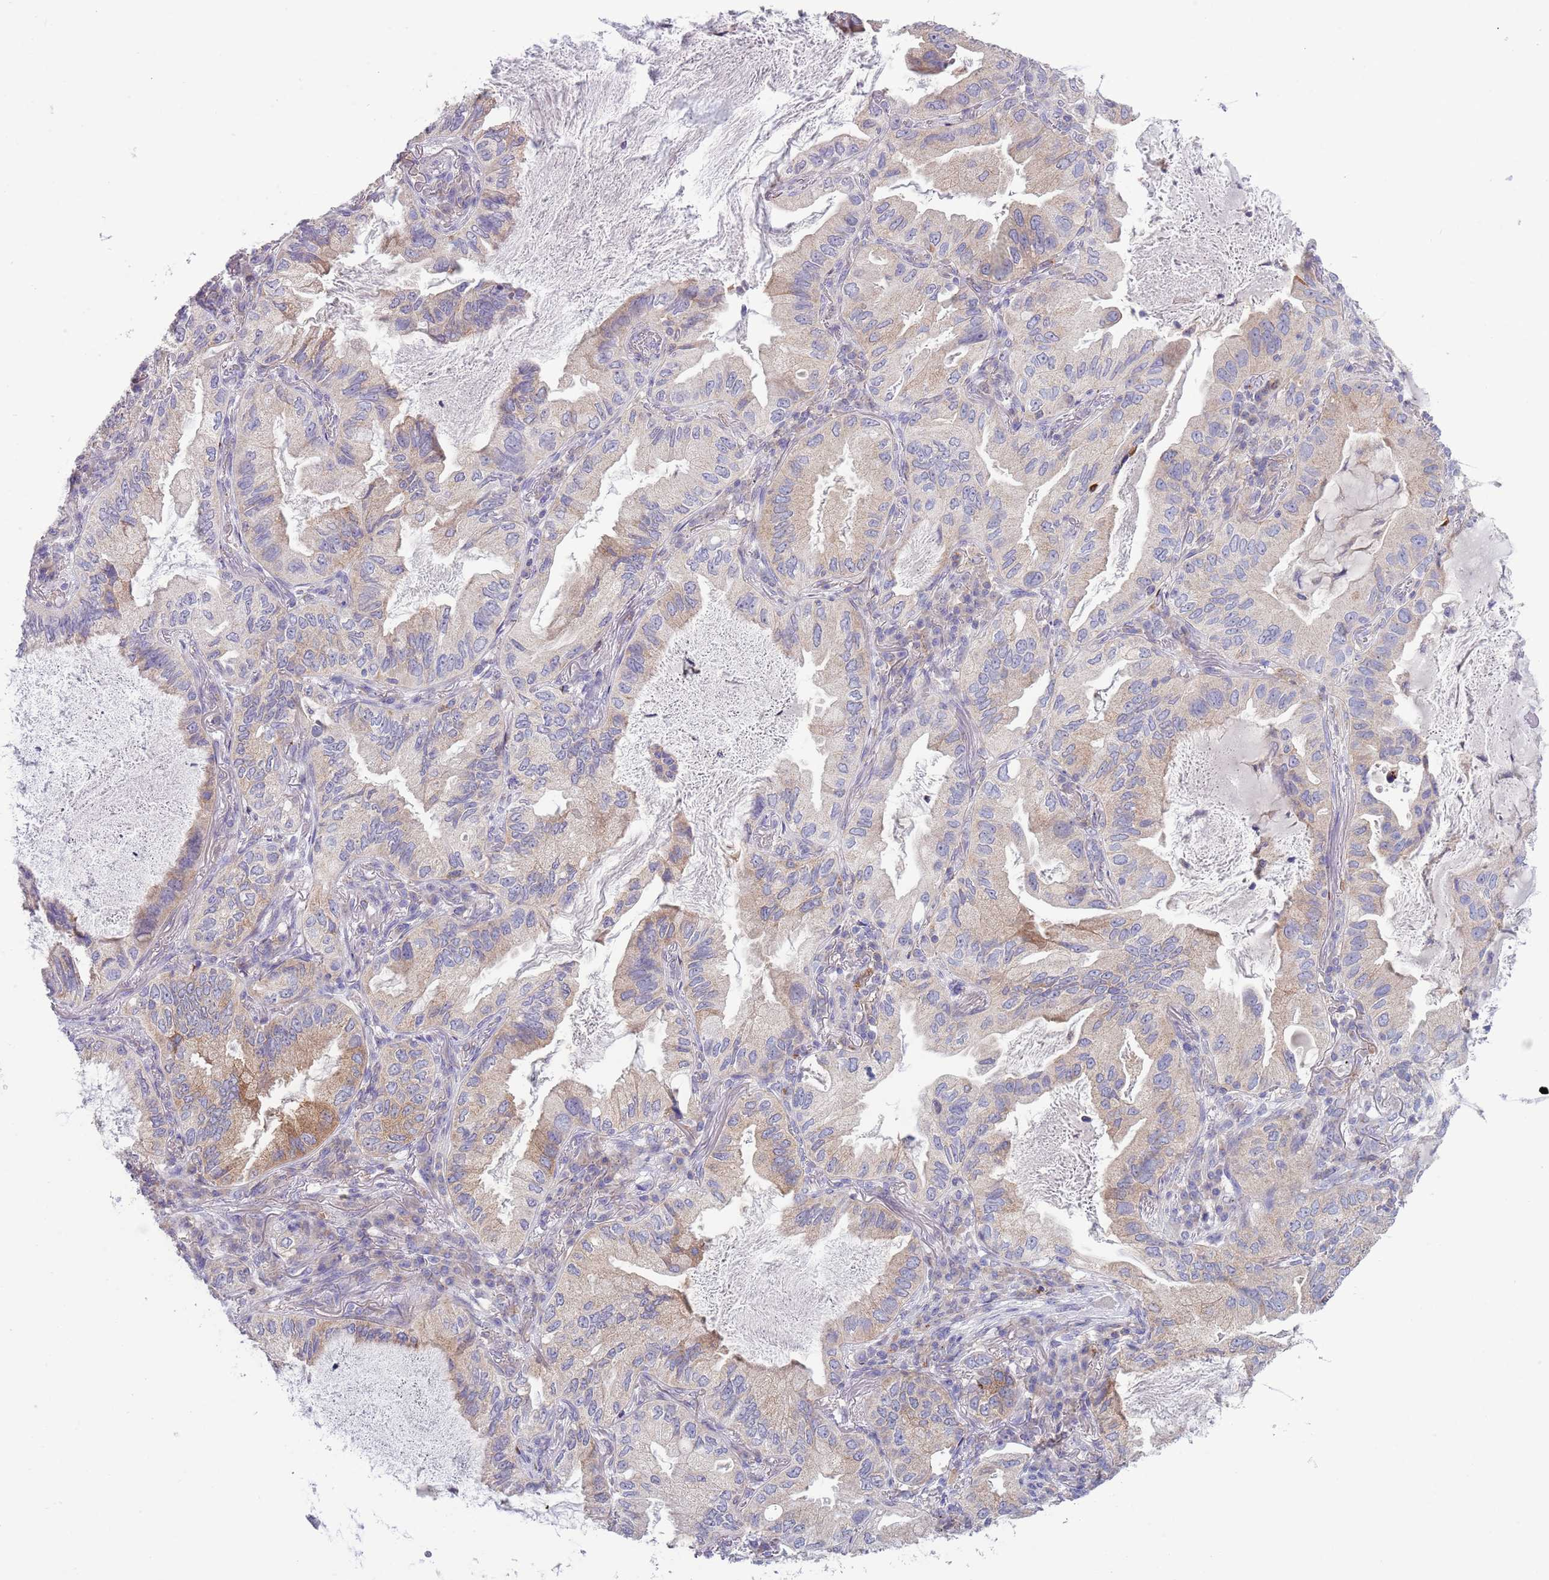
{"staining": {"intensity": "moderate", "quantity": "<25%", "location": "cytoplasmic/membranous"}, "tissue": "lung cancer", "cell_type": "Tumor cells", "image_type": "cancer", "snomed": [{"axis": "morphology", "description": "Adenocarcinoma, NOS"}, {"axis": "topography", "description": "Lung"}], "caption": "A micrograph showing moderate cytoplasmic/membranous expression in about <25% of tumor cells in lung cancer (adenocarcinoma), as visualized by brown immunohistochemical staining.", "gene": "ACSBG1", "patient": {"sex": "female", "age": 69}}